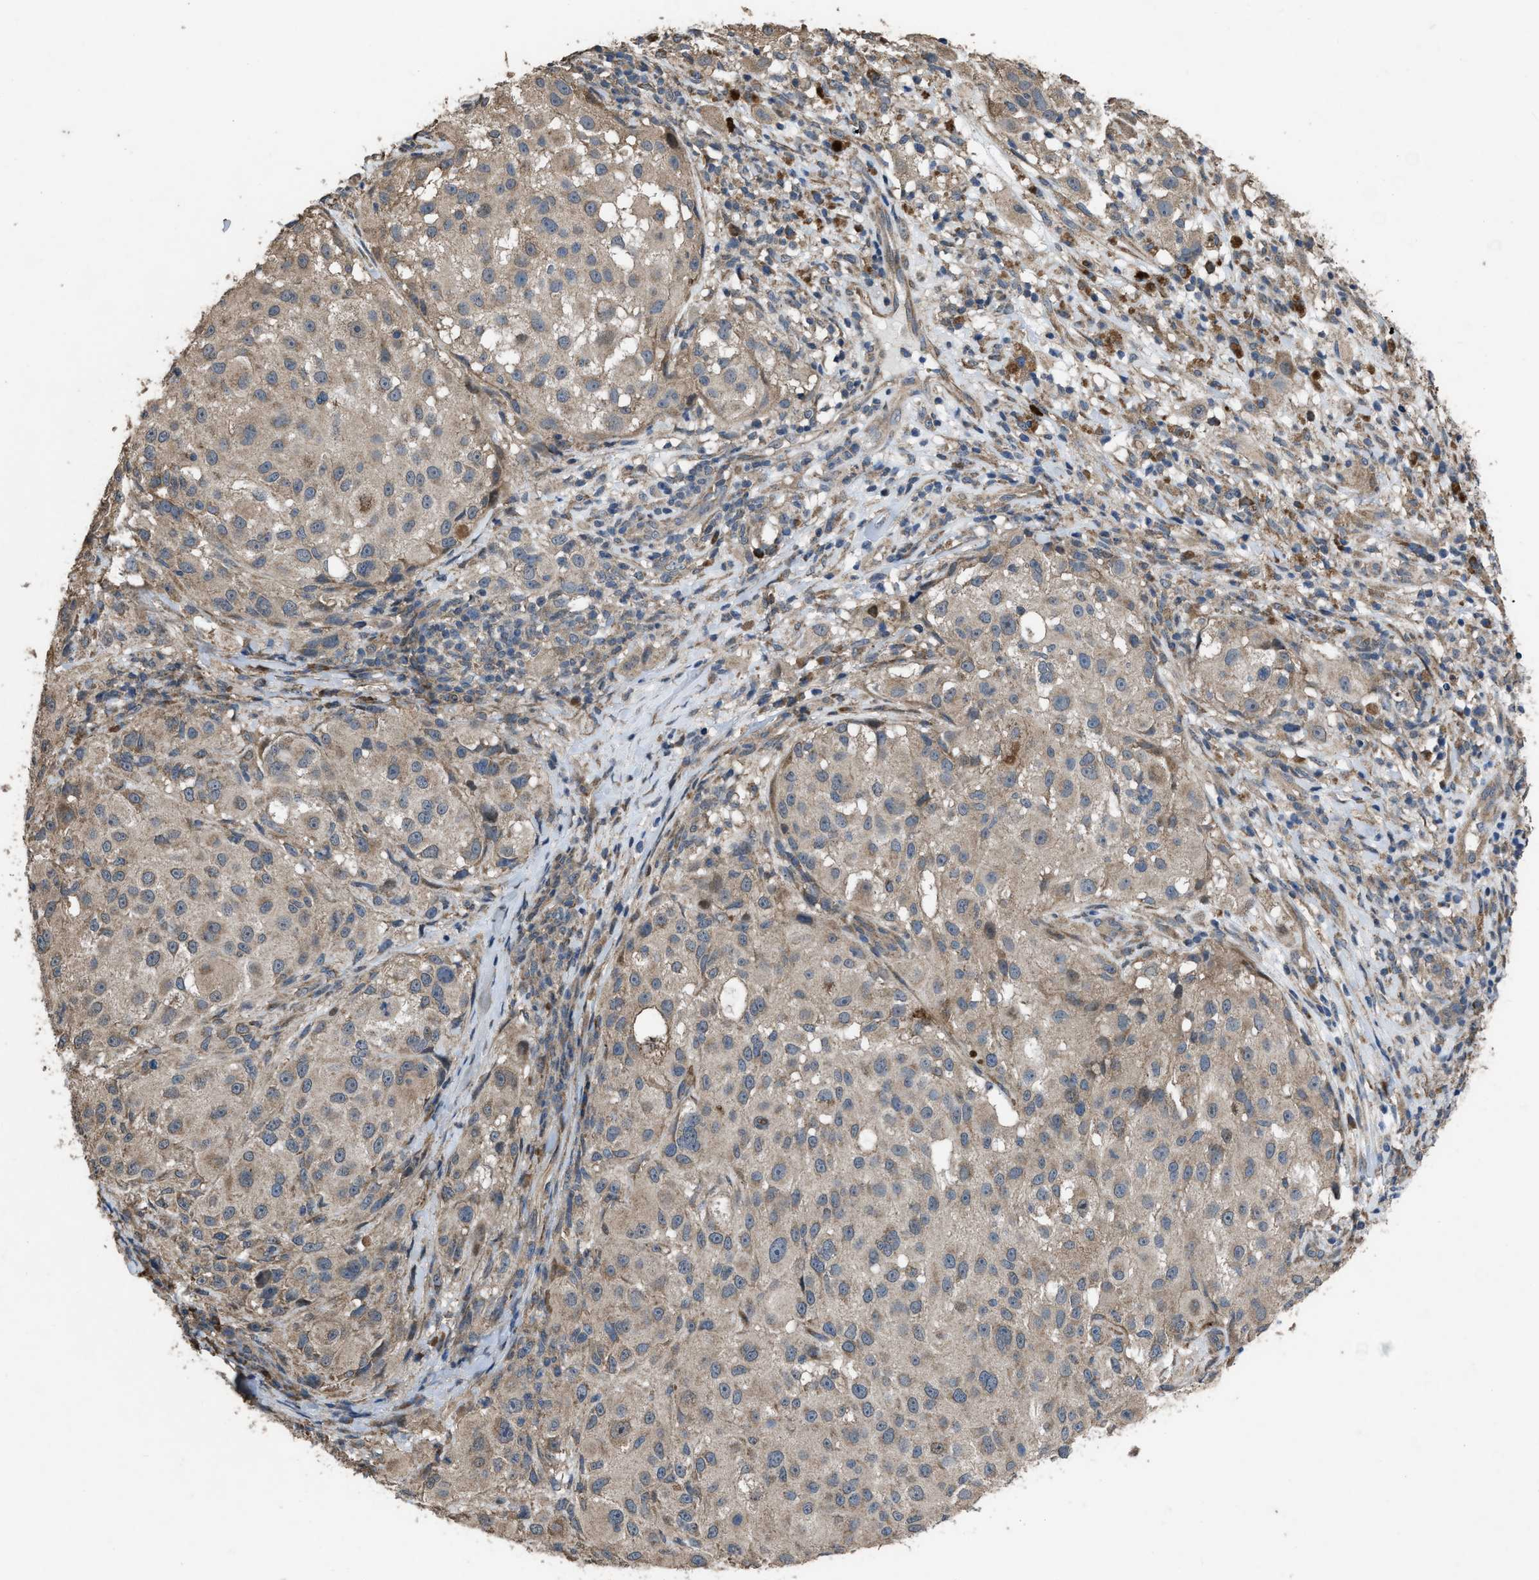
{"staining": {"intensity": "weak", "quantity": ">75%", "location": "cytoplasmic/membranous"}, "tissue": "melanoma", "cell_type": "Tumor cells", "image_type": "cancer", "snomed": [{"axis": "morphology", "description": "Necrosis, NOS"}, {"axis": "morphology", "description": "Malignant melanoma, NOS"}, {"axis": "topography", "description": "Skin"}], "caption": "An image of malignant melanoma stained for a protein reveals weak cytoplasmic/membranous brown staining in tumor cells.", "gene": "ARL6", "patient": {"sex": "female", "age": 87}}